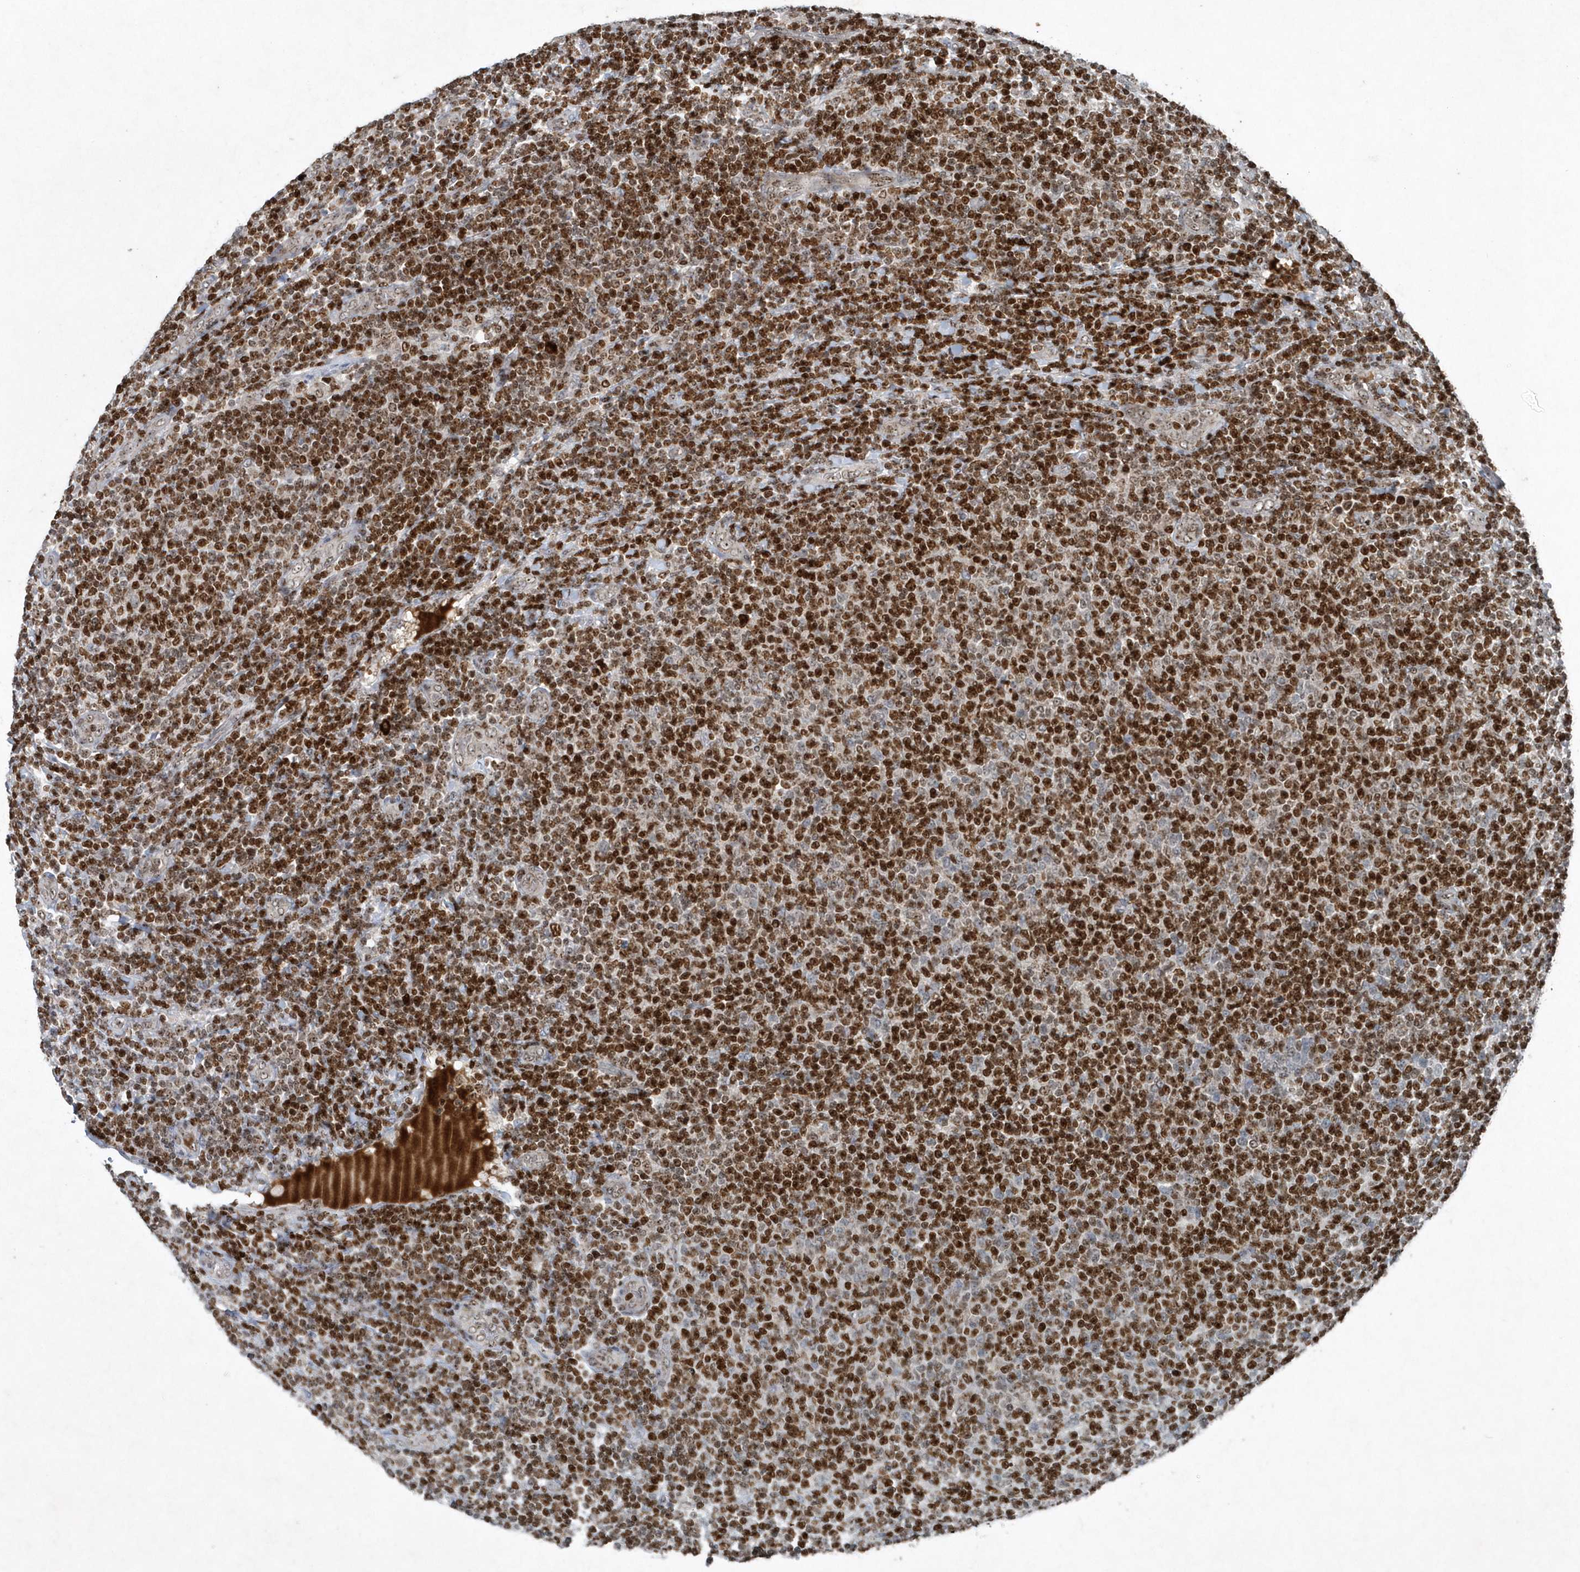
{"staining": {"intensity": "strong", "quantity": ">75%", "location": "nuclear"}, "tissue": "lymphoma", "cell_type": "Tumor cells", "image_type": "cancer", "snomed": [{"axis": "morphology", "description": "Malignant lymphoma, non-Hodgkin's type, Low grade"}, {"axis": "topography", "description": "Lymph node"}], "caption": "Lymphoma stained with a protein marker reveals strong staining in tumor cells.", "gene": "QTRT2", "patient": {"sex": "male", "age": 66}}